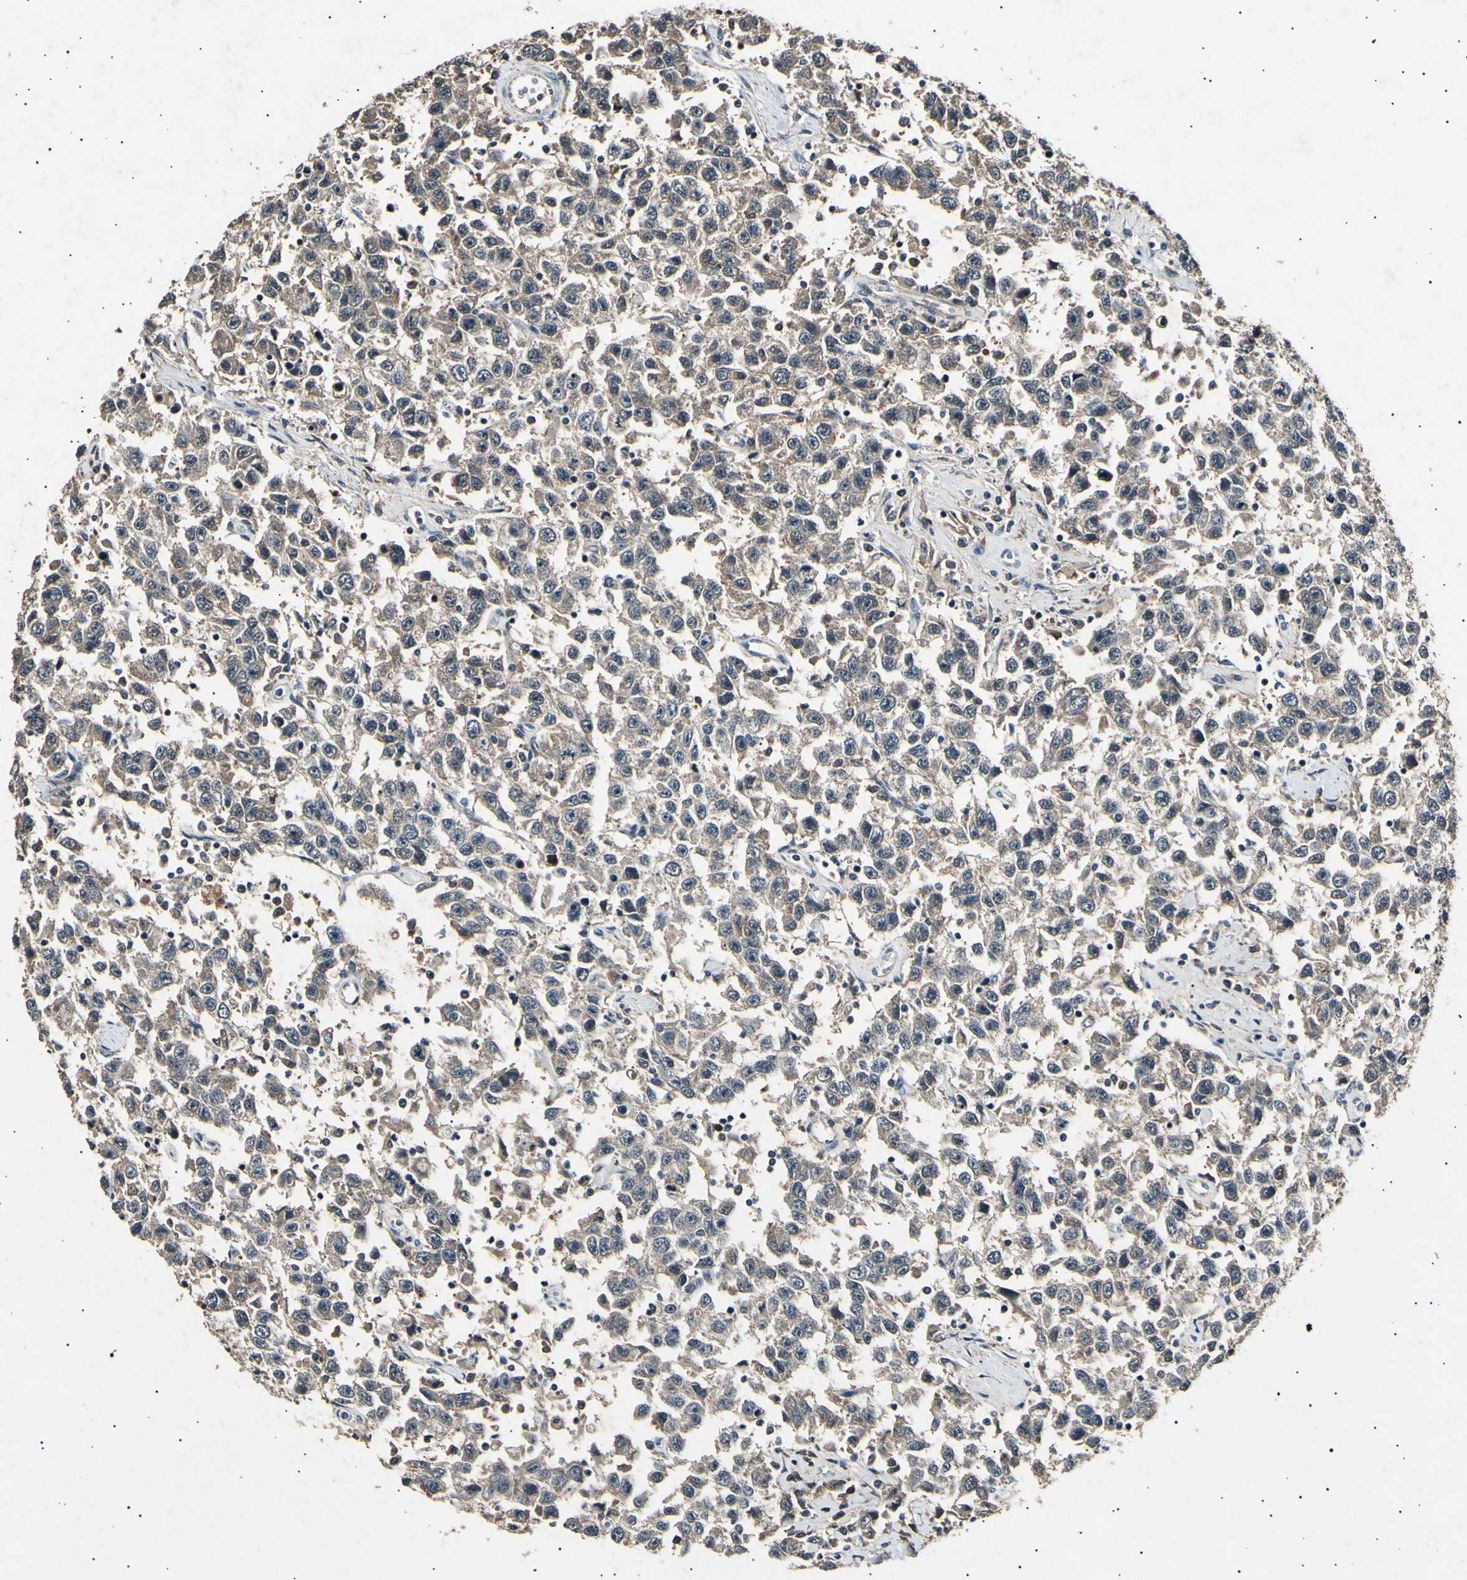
{"staining": {"intensity": "weak", "quantity": ">75%", "location": "cytoplasmic/membranous"}, "tissue": "testis cancer", "cell_type": "Tumor cells", "image_type": "cancer", "snomed": [{"axis": "morphology", "description": "Seminoma, NOS"}, {"axis": "topography", "description": "Testis"}], "caption": "Immunohistochemical staining of human testis seminoma shows weak cytoplasmic/membranous protein expression in approximately >75% of tumor cells.", "gene": "ADCY3", "patient": {"sex": "male", "age": 41}}